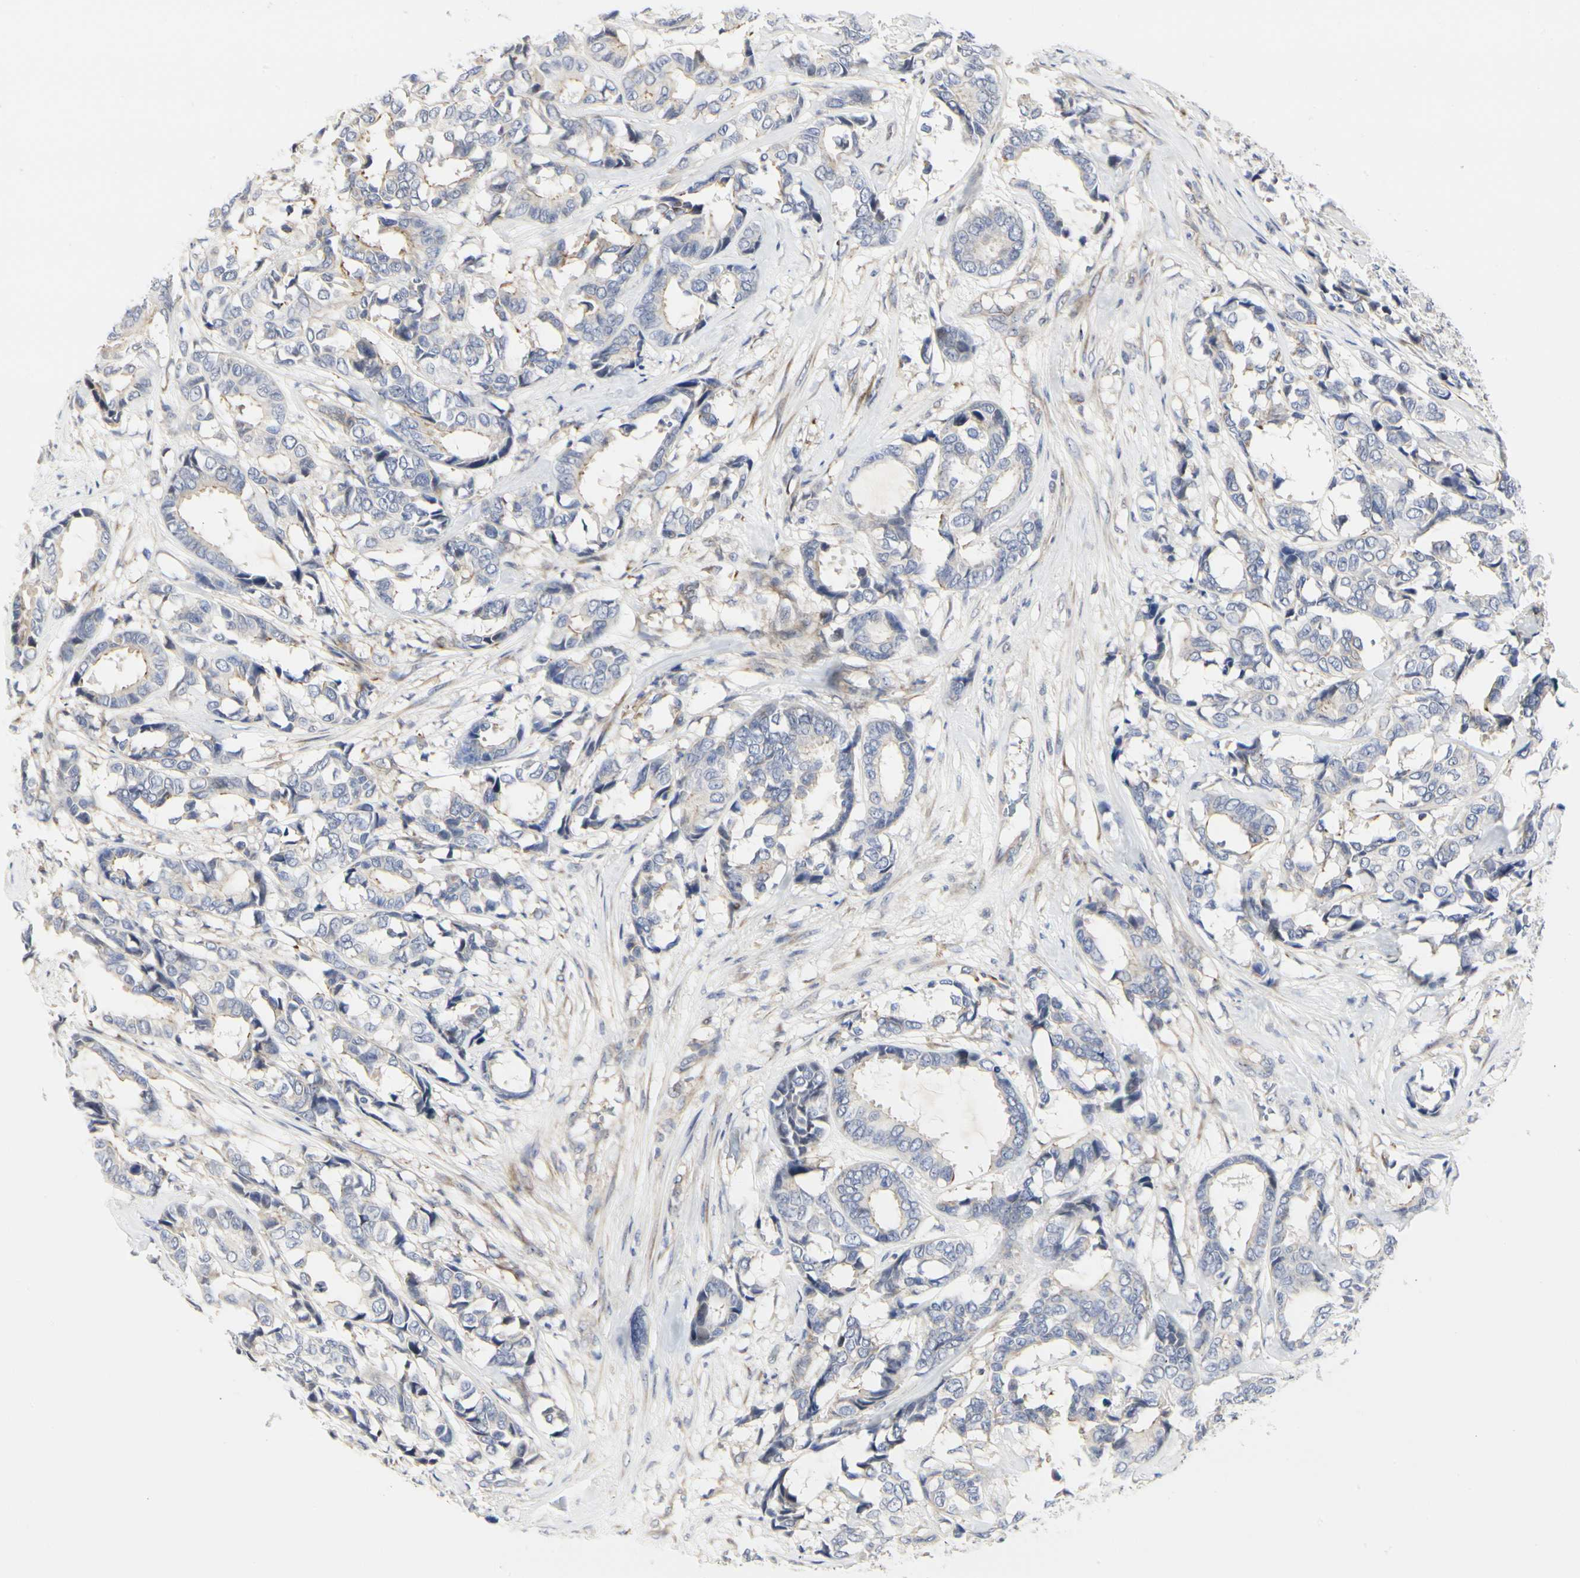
{"staining": {"intensity": "weak", "quantity": "<25%", "location": "cytoplasmic/membranous"}, "tissue": "breast cancer", "cell_type": "Tumor cells", "image_type": "cancer", "snomed": [{"axis": "morphology", "description": "Duct carcinoma"}, {"axis": "topography", "description": "Breast"}], "caption": "Tumor cells are negative for protein expression in human breast cancer (invasive ductal carcinoma). The staining is performed using DAB (3,3'-diaminobenzidine) brown chromogen with nuclei counter-stained in using hematoxylin.", "gene": "SHANK2", "patient": {"sex": "female", "age": 87}}